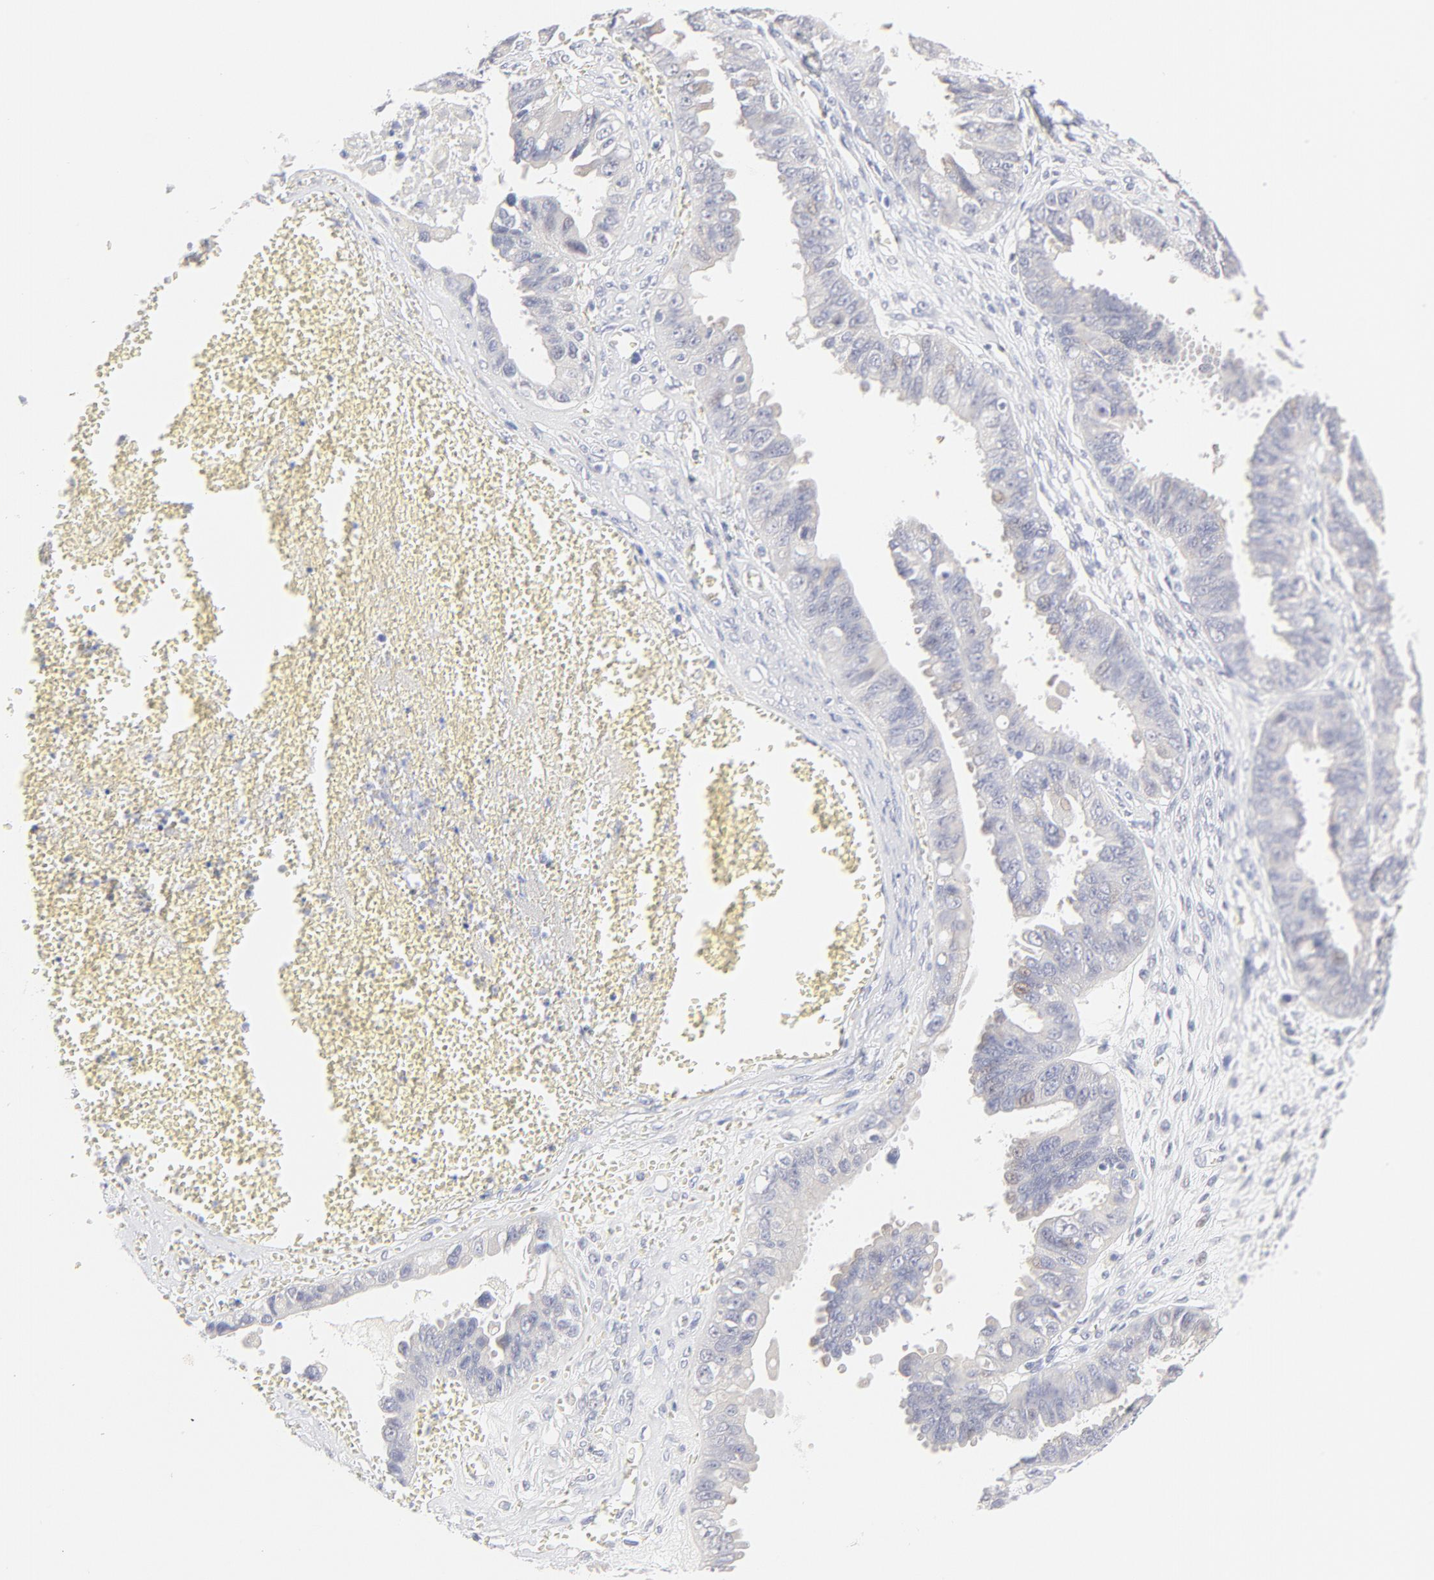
{"staining": {"intensity": "weak", "quantity": "<25%", "location": "cytoplasmic/membranous"}, "tissue": "ovarian cancer", "cell_type": "Tumor cells", "image_type": "cancer", "snomed": [{"axis": "morphology", "description": "Carcinoma, endometroid"}, {"axis": "topography", "description": "Ovary"}], "caption": "There is no significant expression in tumor cells of ovarian endometroid carcinoma.", "gene": "NKX2-2", "patient": {"sex": "female", "age": 85}}